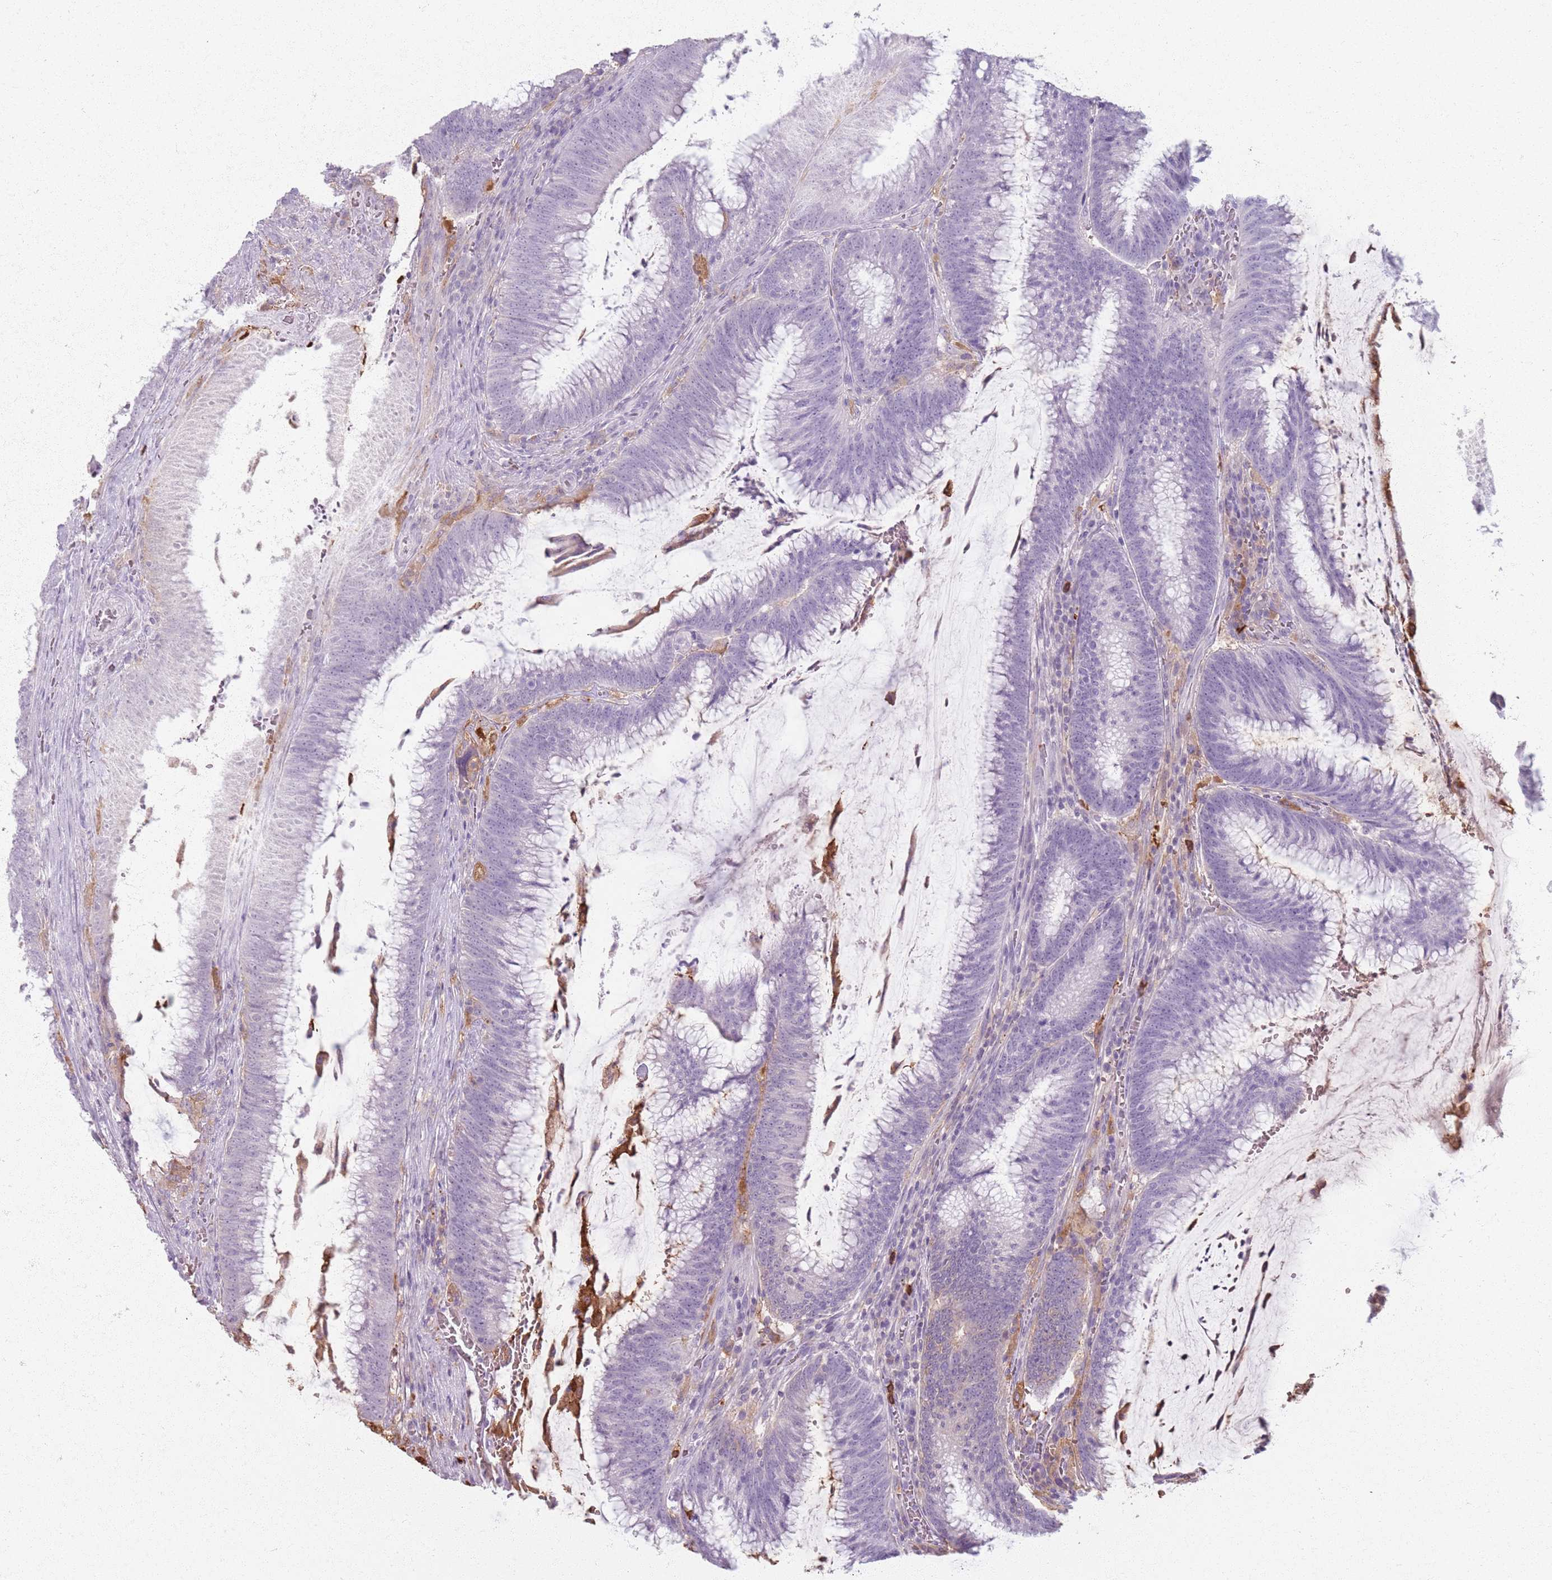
{"staining": {"intensity": "negative", "quantity": "none", "location": "none"}, "tissue": "colorectal cancer", "cell_type": "Tumor cells", "image_type": "cancer", "snomed": [{"axis": "morphology", "description": "Adenocarcinoma, NOS"}, {"axis": "topography", "description": "Rectum"}], "caption": "The photomicrograph reveals no staining of tumor cells in colorectal cancer (adenocarcinoma). Brightfield microscopy of immunohistochemistry stained with DAB (brown) and hematoxylin (blue), captured at high magnification.", "gene": "GDPGP1", "patient": {"sex": "female", "age": 77}}